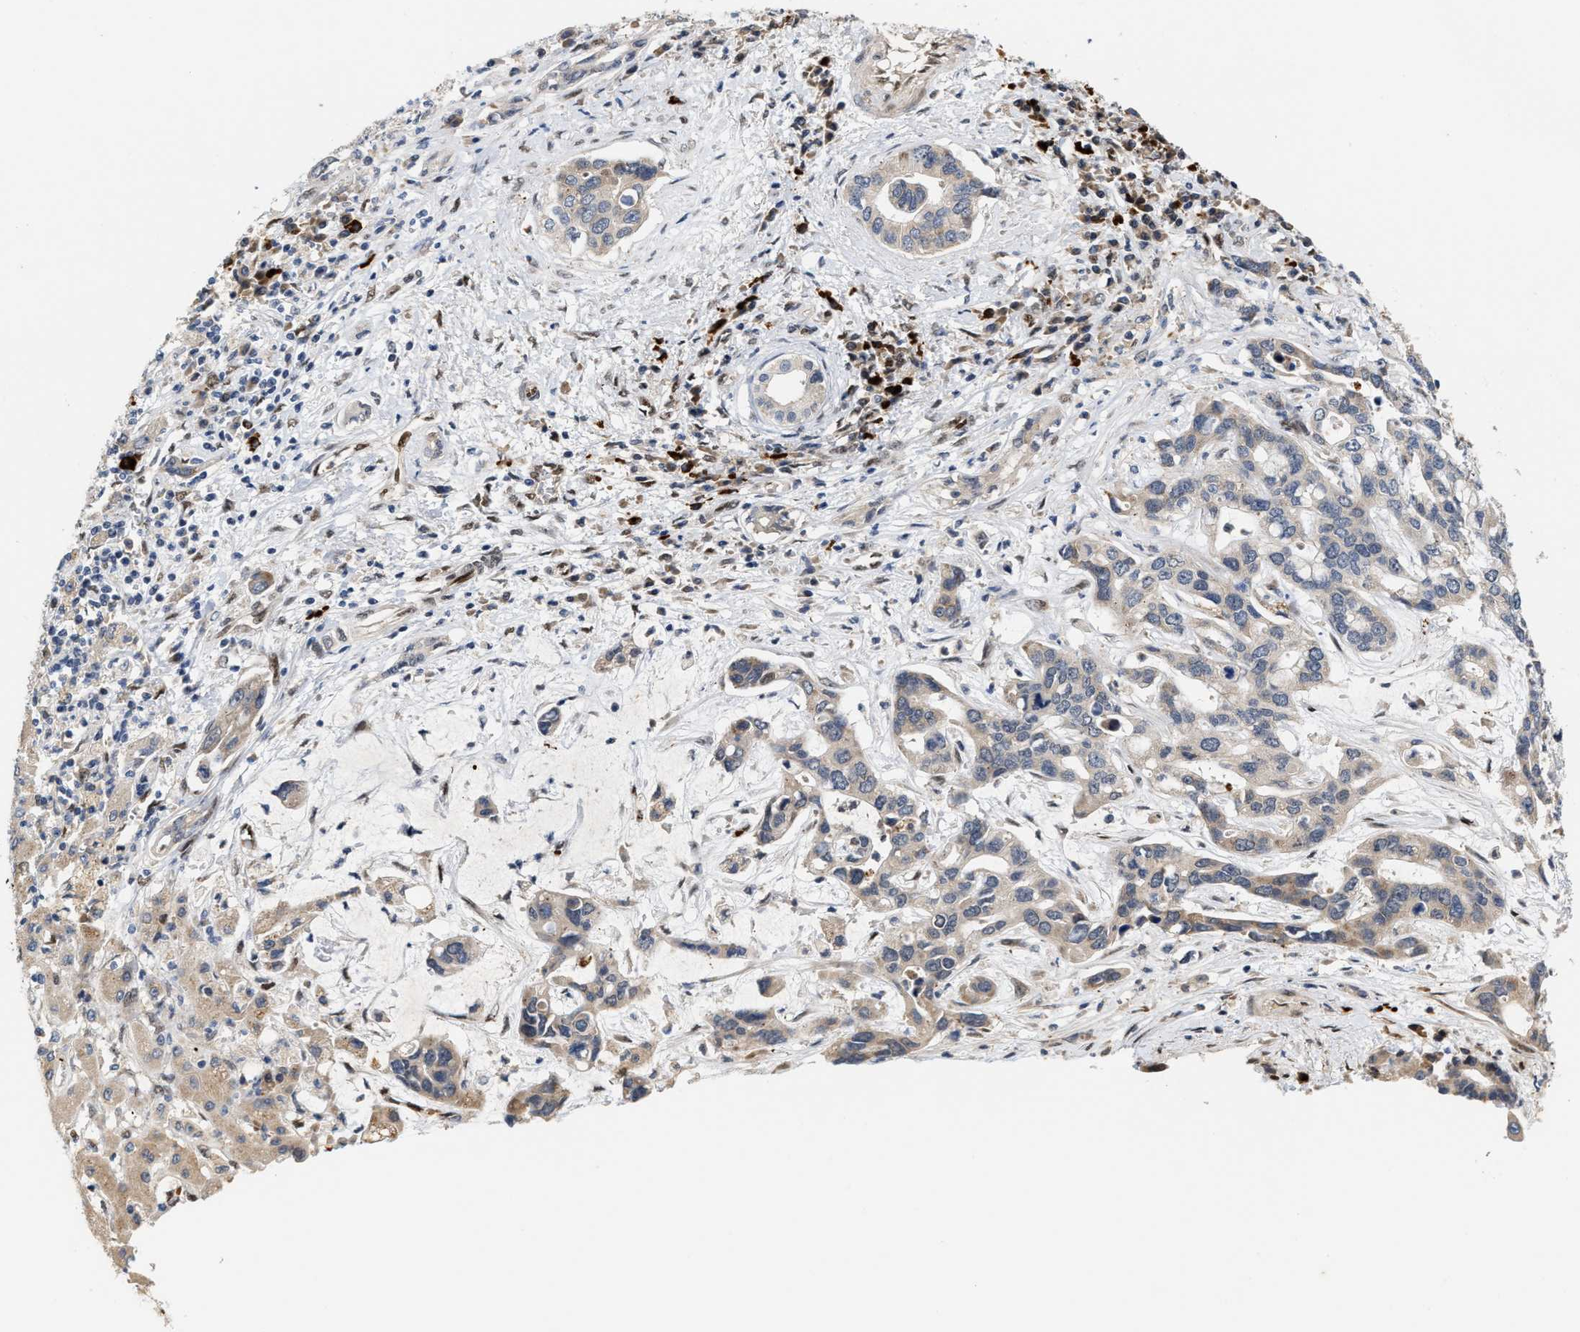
{"staining": {"intensity": "weak", "quantity": "<25%", "location": "cytoplasmic/membranous"}, "tissue": "liver cancer", "cell_type": "Tumor cells", "image_type": "cancer", "snomed": [{"axis": "morphology", "description": "Cholangiocarcinoma"}, {"axis": "topography", "description": "Liver"}], "caption": "Cholangiocarcinoma (liver) stained for a protein using immunohistochemistry (IHC) reveals no expression tumor cells.", "gene": "TCF4", "patient": {"sex": "female", "age": 65}}